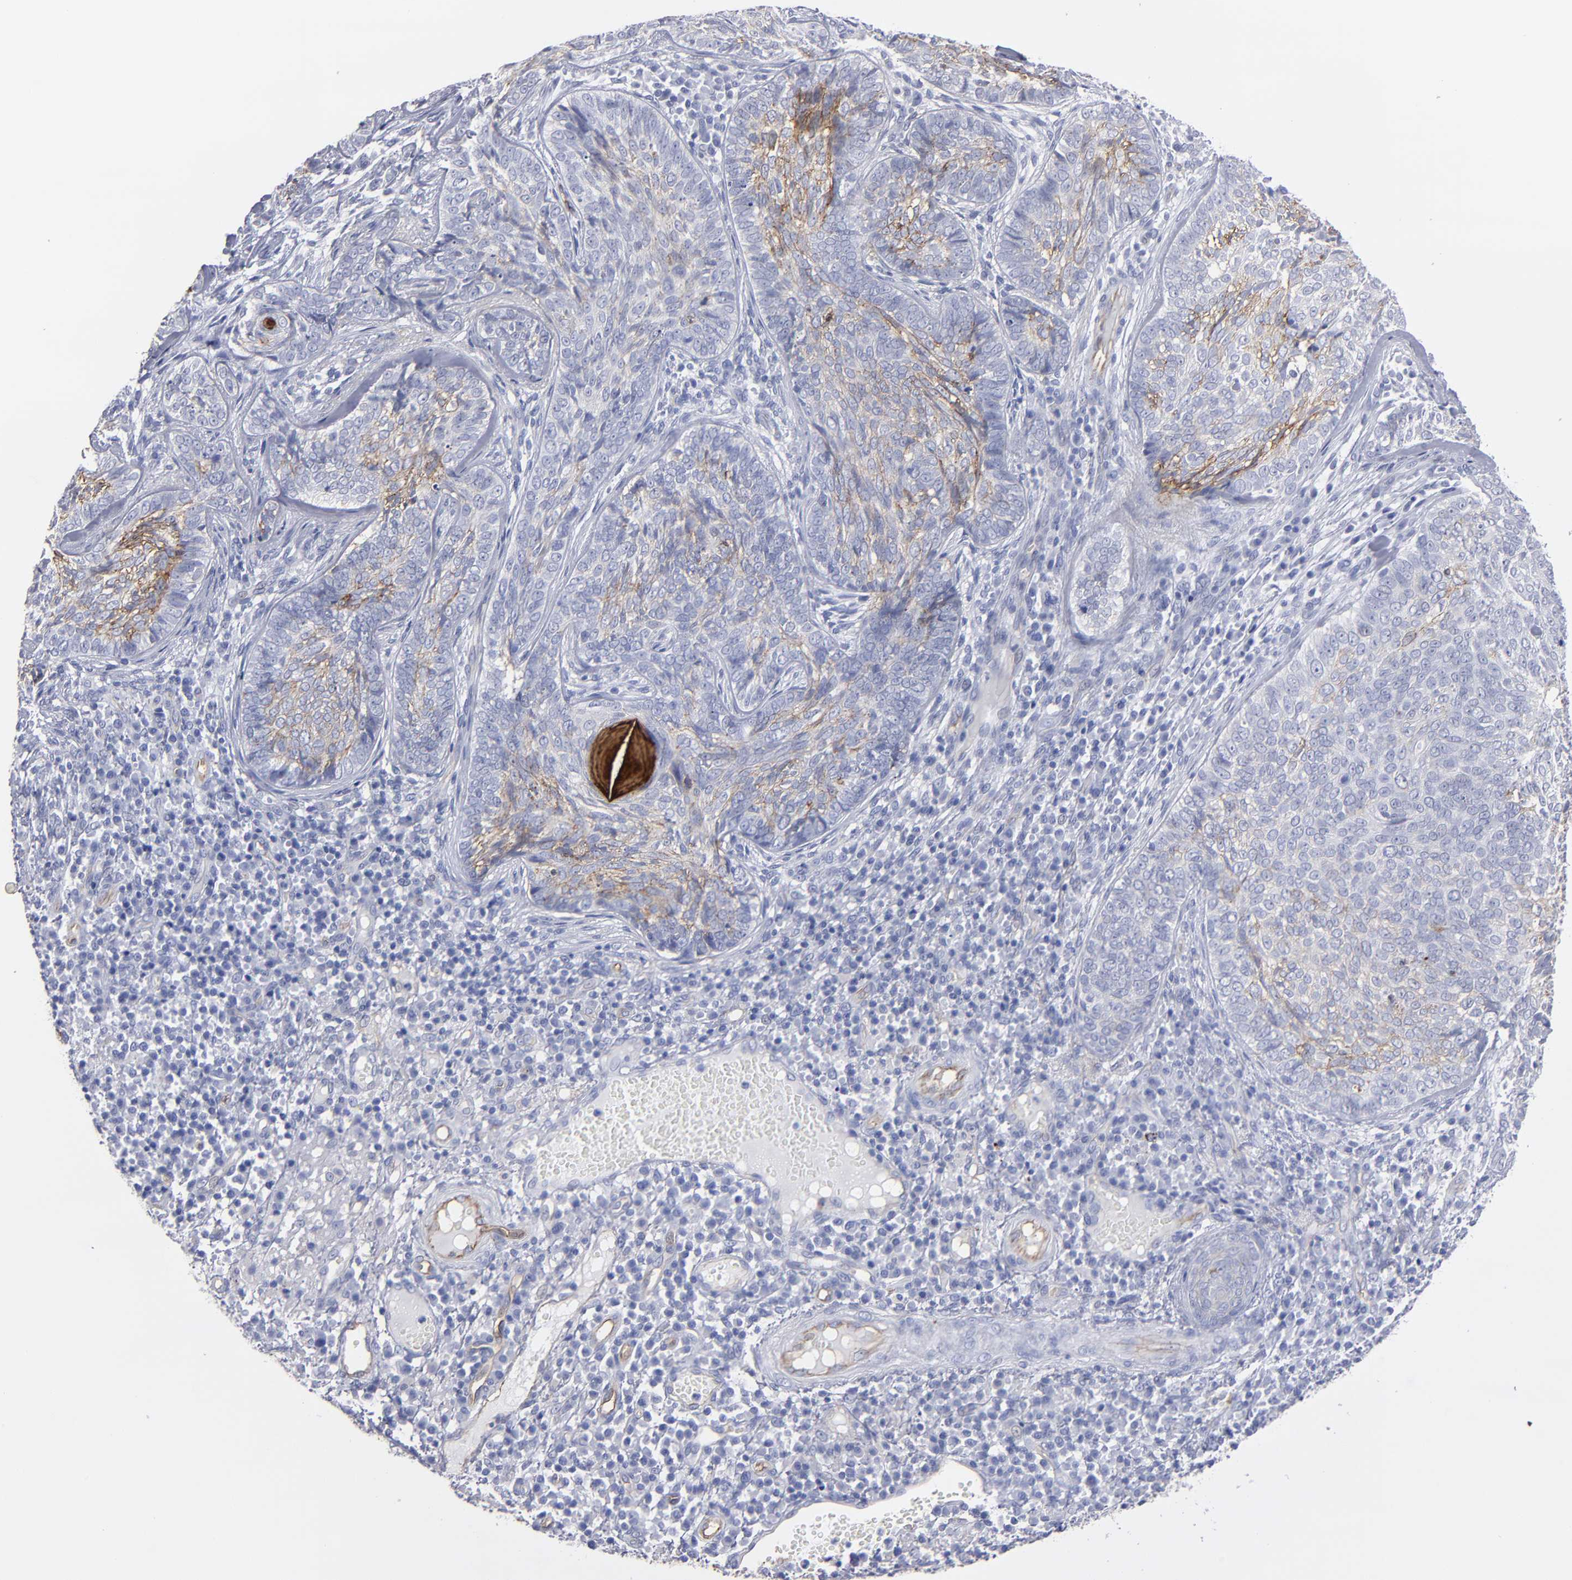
{"staining": {"intensity": "weak", "quantity": "<25%", "location": "cytoplasmic/membranous"}, "tissue": "skin cancer", "cell_type": "Tumor cells", "image_type": "cancer", "snomed": [{"axis": "morphology", "description": "Basal cell carcinoma"}, {"axis": "topography", "description": "Skin"}], "caption": "Protein analysis of skin cancer shows no significant expression in tumor cells. (DAB (3,3'-diaminobenzidine) immunohistochemistry (IHC) visualized using brightfield microscopy, high magnification).", "gene": "TM4SF1", "patient": {"sex": "male", "age": 72}}